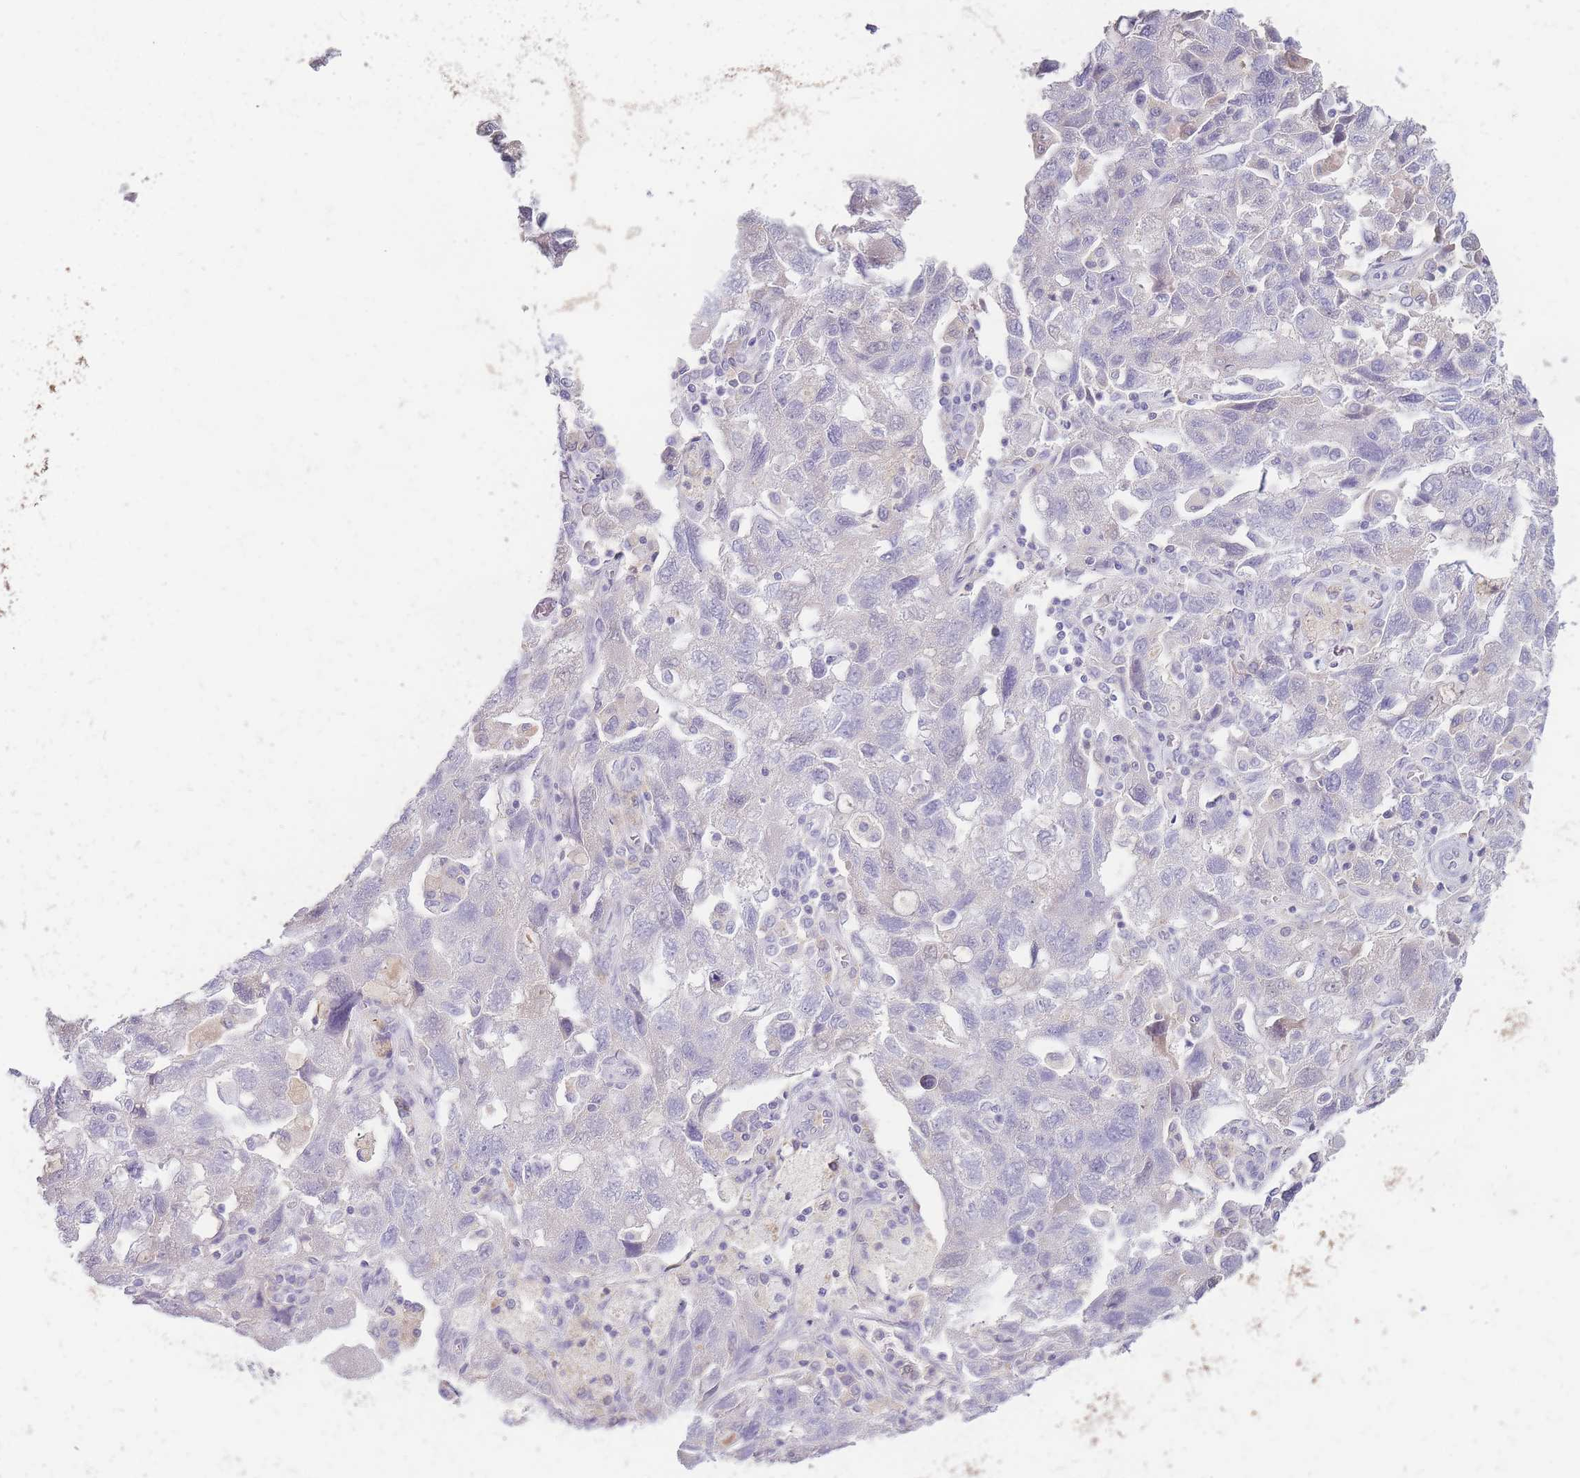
{"staining": {"intensity": "negative", "quantity": "none", "location": "none"}, "tissue": "ovarian cancer", "cell_type": "Tumor cells", "image_type": "cancer", "snomed": [{"axis": "morphology", "description": "Carcinoma, NOS"}, {"axis": "morphology", "description": "Cystadenocarcinoma, serous, NOS"}, {"axis": "topography", "description": "Ovary"}], "caption": "Tumor cells are negative for brown protein staining in ovarian carcinoma. The staining was performed using DAB (3,3'-diaminobenzidine) to visualize the protein expression in brown, while the nuclei were stained in blue with hematoxylin (Magnification: 20x).", "gene": "TPSD1", "patient": {"sex": "female", "age": 69}}